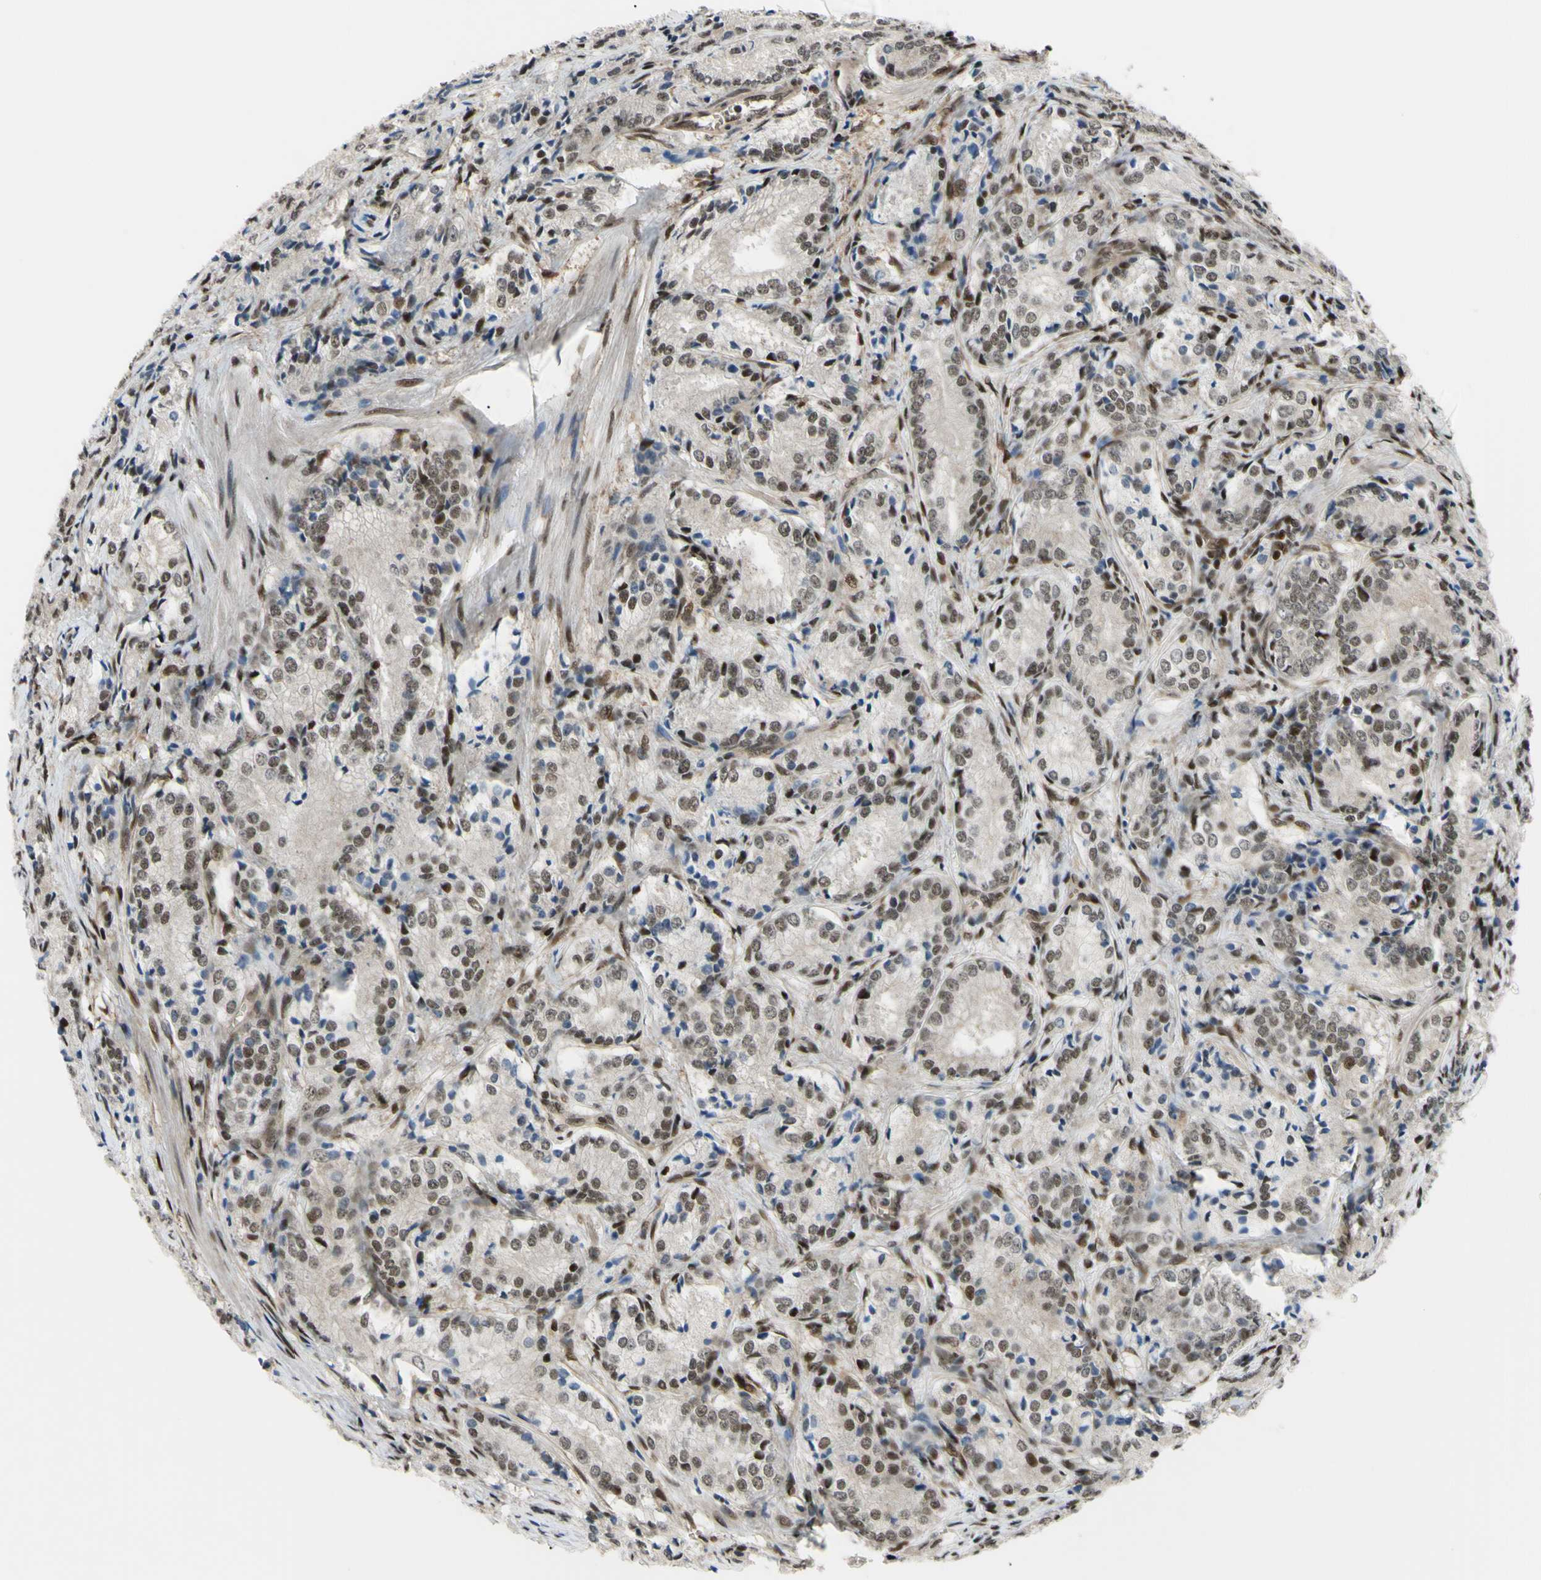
{"staining": {"intensity": "moderate", "quantity": ">75%", "location": "nuclear"}, "tissue": "prostate cancer", "cell_type": "Tumor cells", "image_type": "cancer", "snomed": [{"axis": "morphology", "description": "Adenocarcinoma, Low grade"}, {"axis": "topography", "description": "Prostate"}], "caption": "High-magnification brightfield microscopy of prostate cancer stained with DAB (3,3'-diaminobenzidine) (brown) and counterstained with hematoxylin (blue). tumor cells exhibit moderate nuclear expression is seen in approximately>75% of cells.", "gene": "THAP12", "patient": {"sex": "male", "age": 60}}